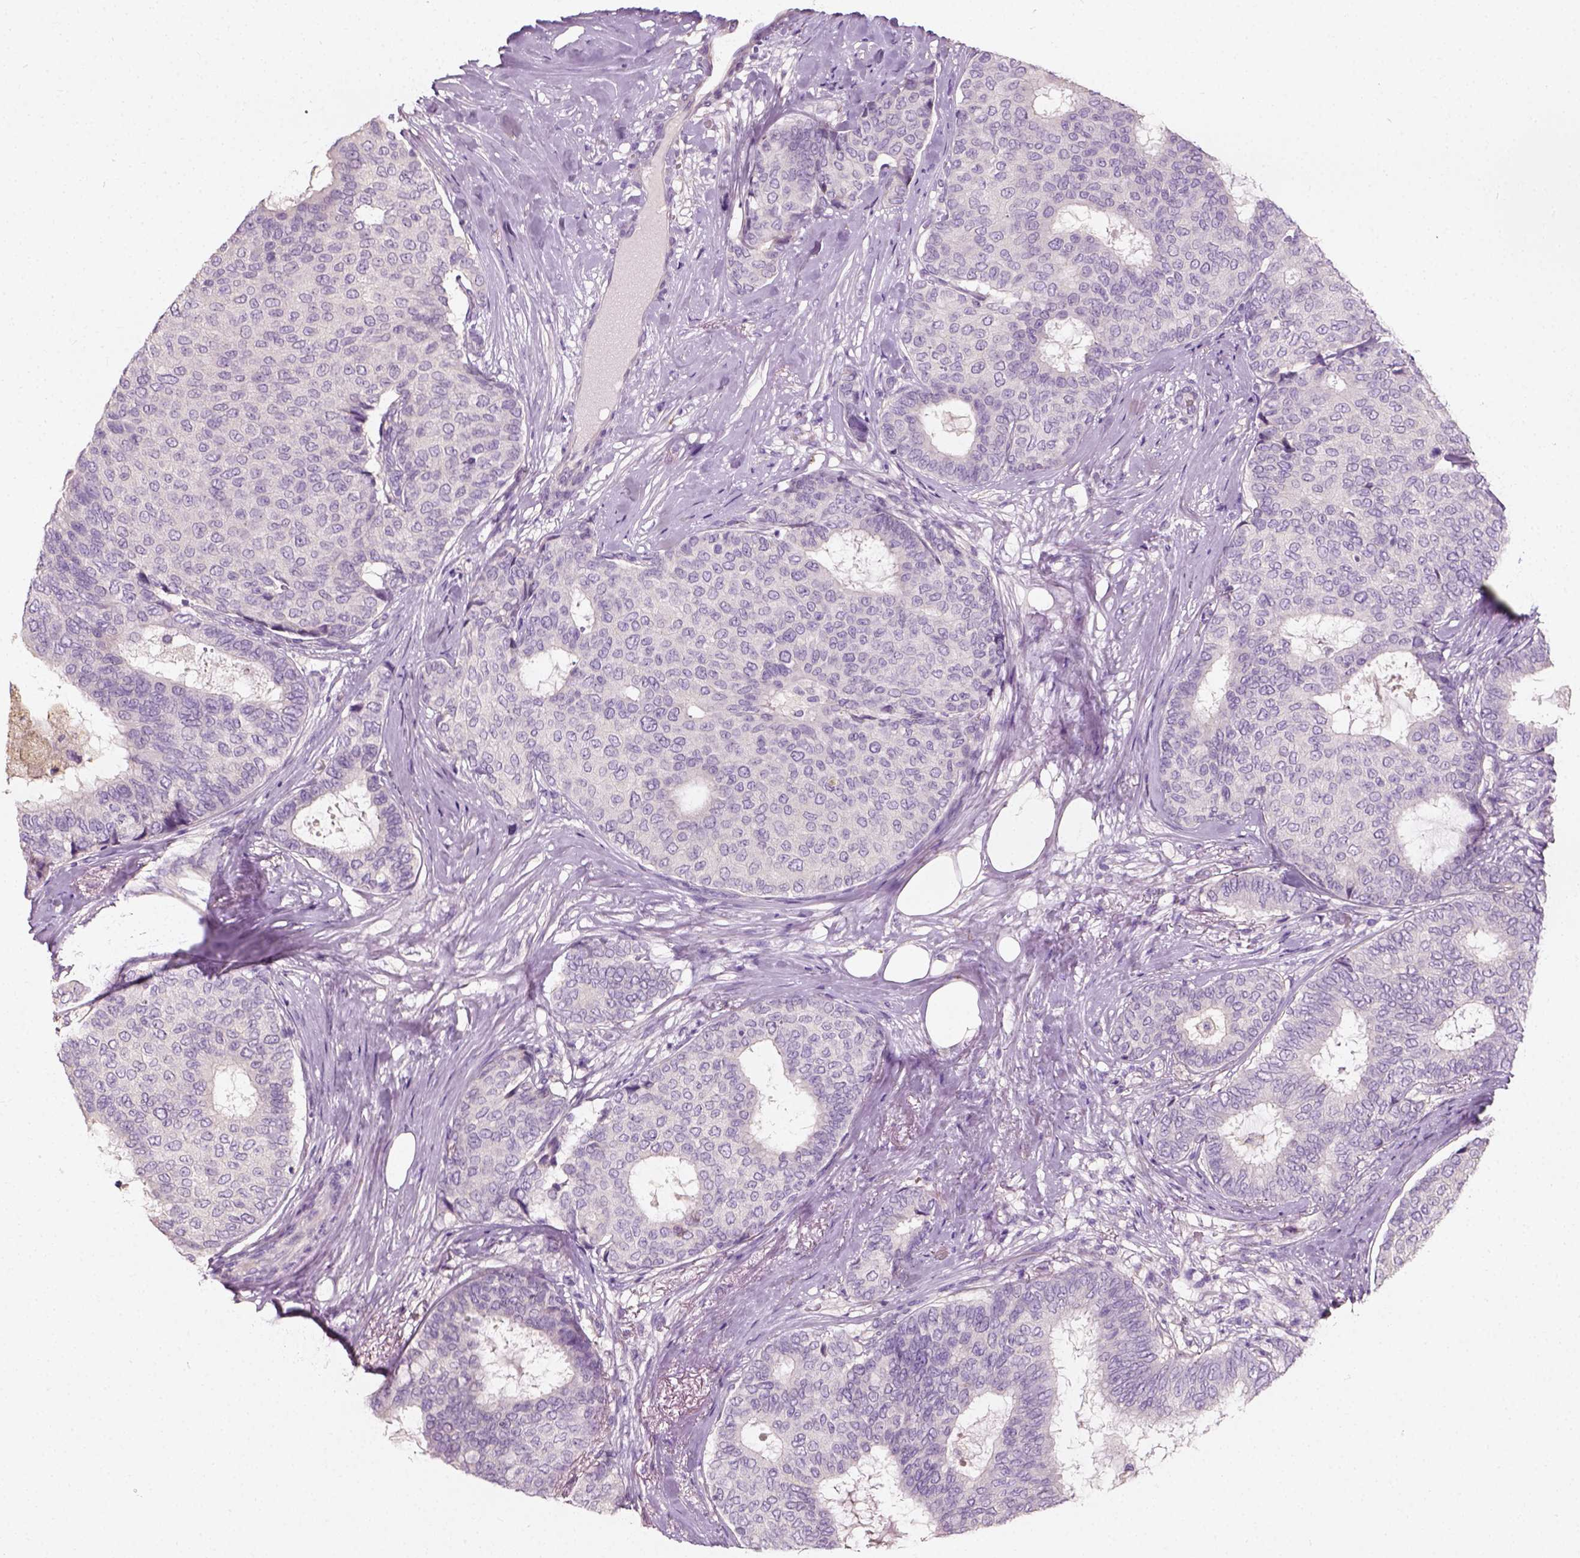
{"staining": {"intensity": "negative", "quantity": "none", "location": "none"}, "tissue": "breast cancer", "cell_type": "Tumor cells", "image_type": "cancer", "snomed": [{"axis": "morphology", "description": "Duct carcinoma"}, {"axis": "topography", "description": "Breast"}], "caption": "Intraductal carcinoma (breast) was stained to show a protein in brown. There is no significant expression in tumor cells.", "gene": "DHCR24", "patient": {"sex": "female", "age": 75}}